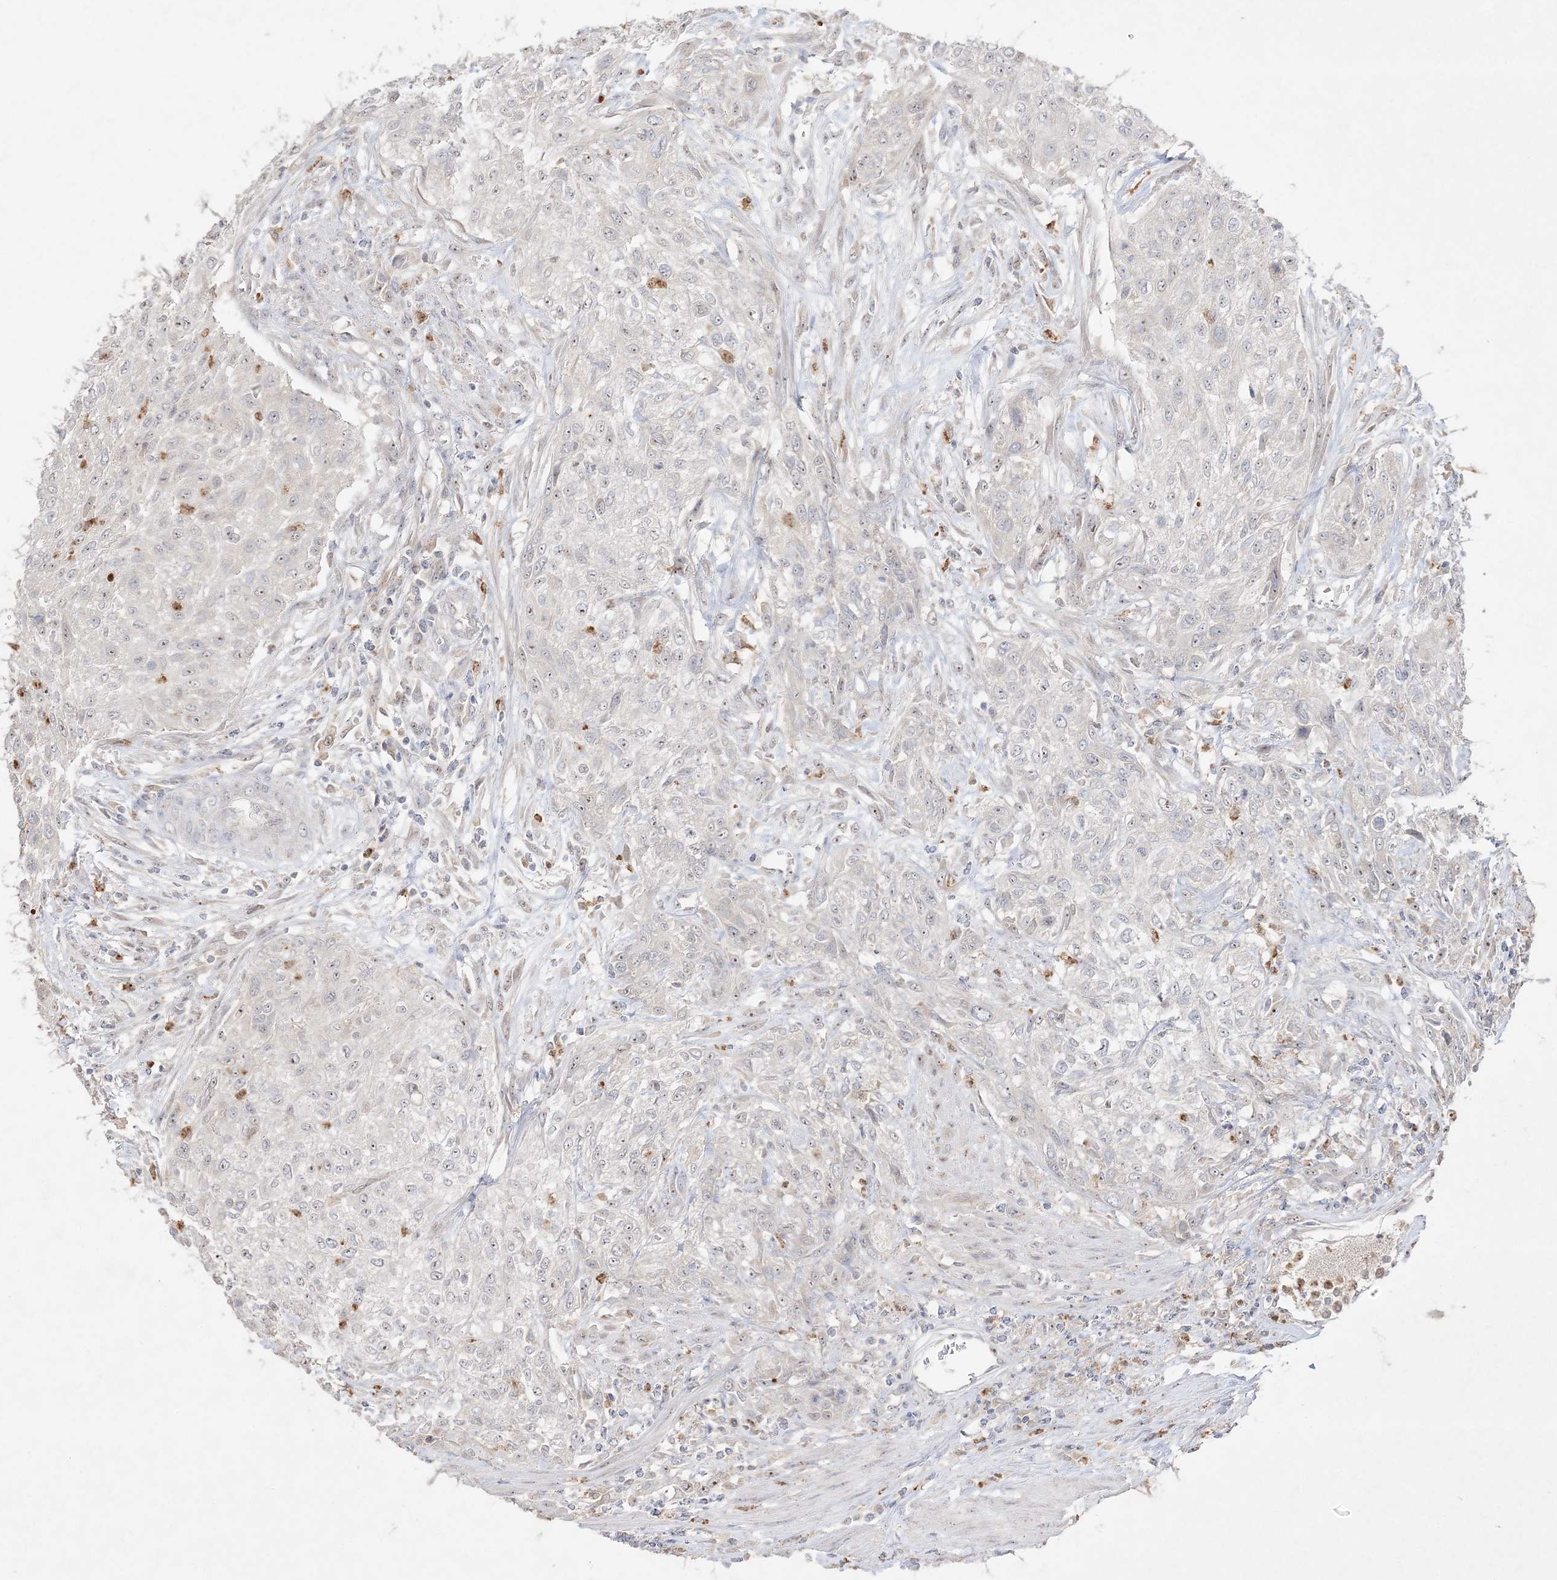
{"staining": {"intensity": "negative", "quantity": "none", "location": "none"}, "tissue": "urothelial cancer", "cell_type": "Tumor cells", "image_type": "cancer", "snomed": [{"axis": "morphology", "description": "Urothelial carcinoma, High grade"}, {"axis": "topography", "description": "Urinary bladder"}], "caption": "Urothelial cancer stained for a protein using immunohistochemistry reveals no expression tumor cells.", "gene": "NOP16", "patient": {"sex": "male", "age": 35}}